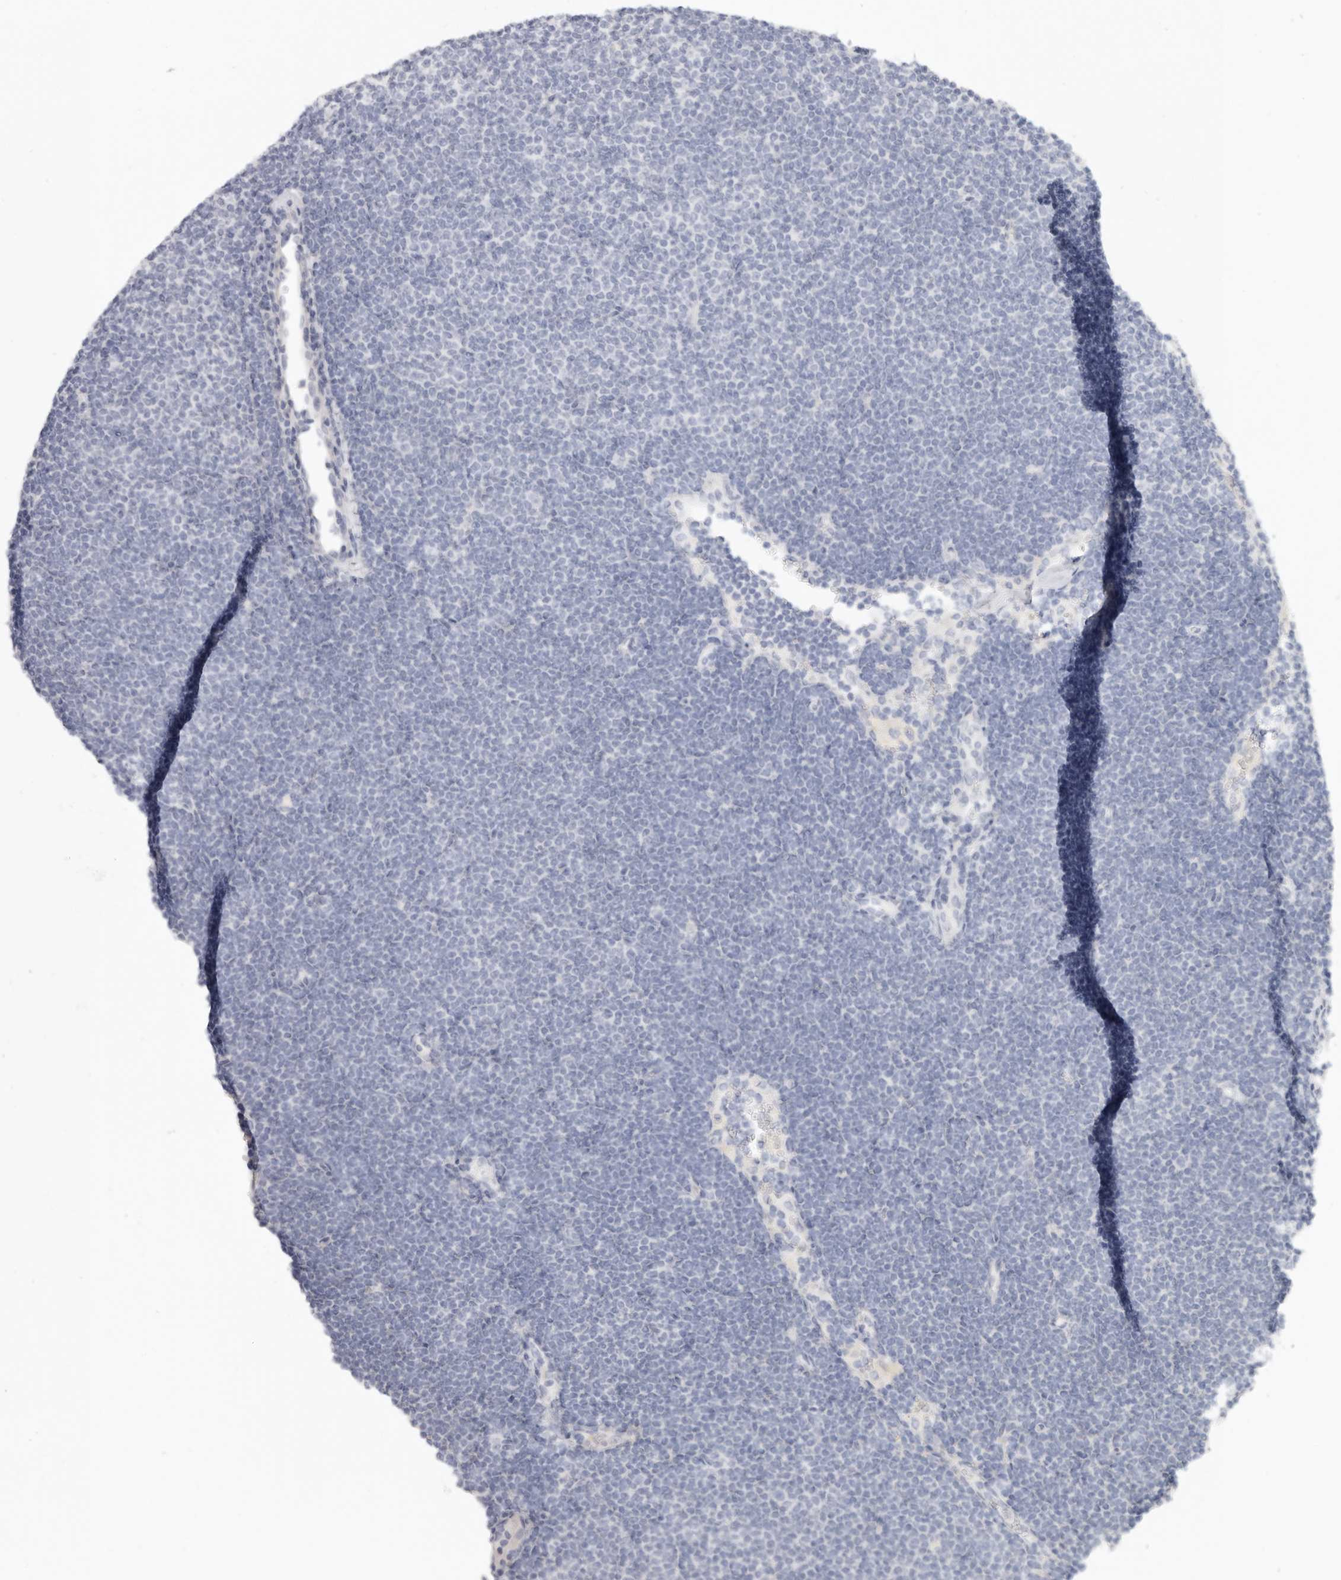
{"staining": {"intensity": "negative", "quantity": "none", "location": "none"}, "tissue": "lymphoma", "cell_type": "Tumor cells", "image_type": "cancer", "snomed": [{"axis": "morphology", "description": "Malignant lymphoma, non-Hodgkin's type, Low grade"}, {"axis": "topography", "description": "Lymph node"}], "caption": "Immunohistochemistry (IHC) histopathology image of neoplastic tissue: malignant lymphoma, non-Hodgkin's type (low-grade) stained with DAB demonstrates no significant protein staining in tumor cells.", "gene": "RXFP1", "patient": {"sex": "female", "age": 53}}